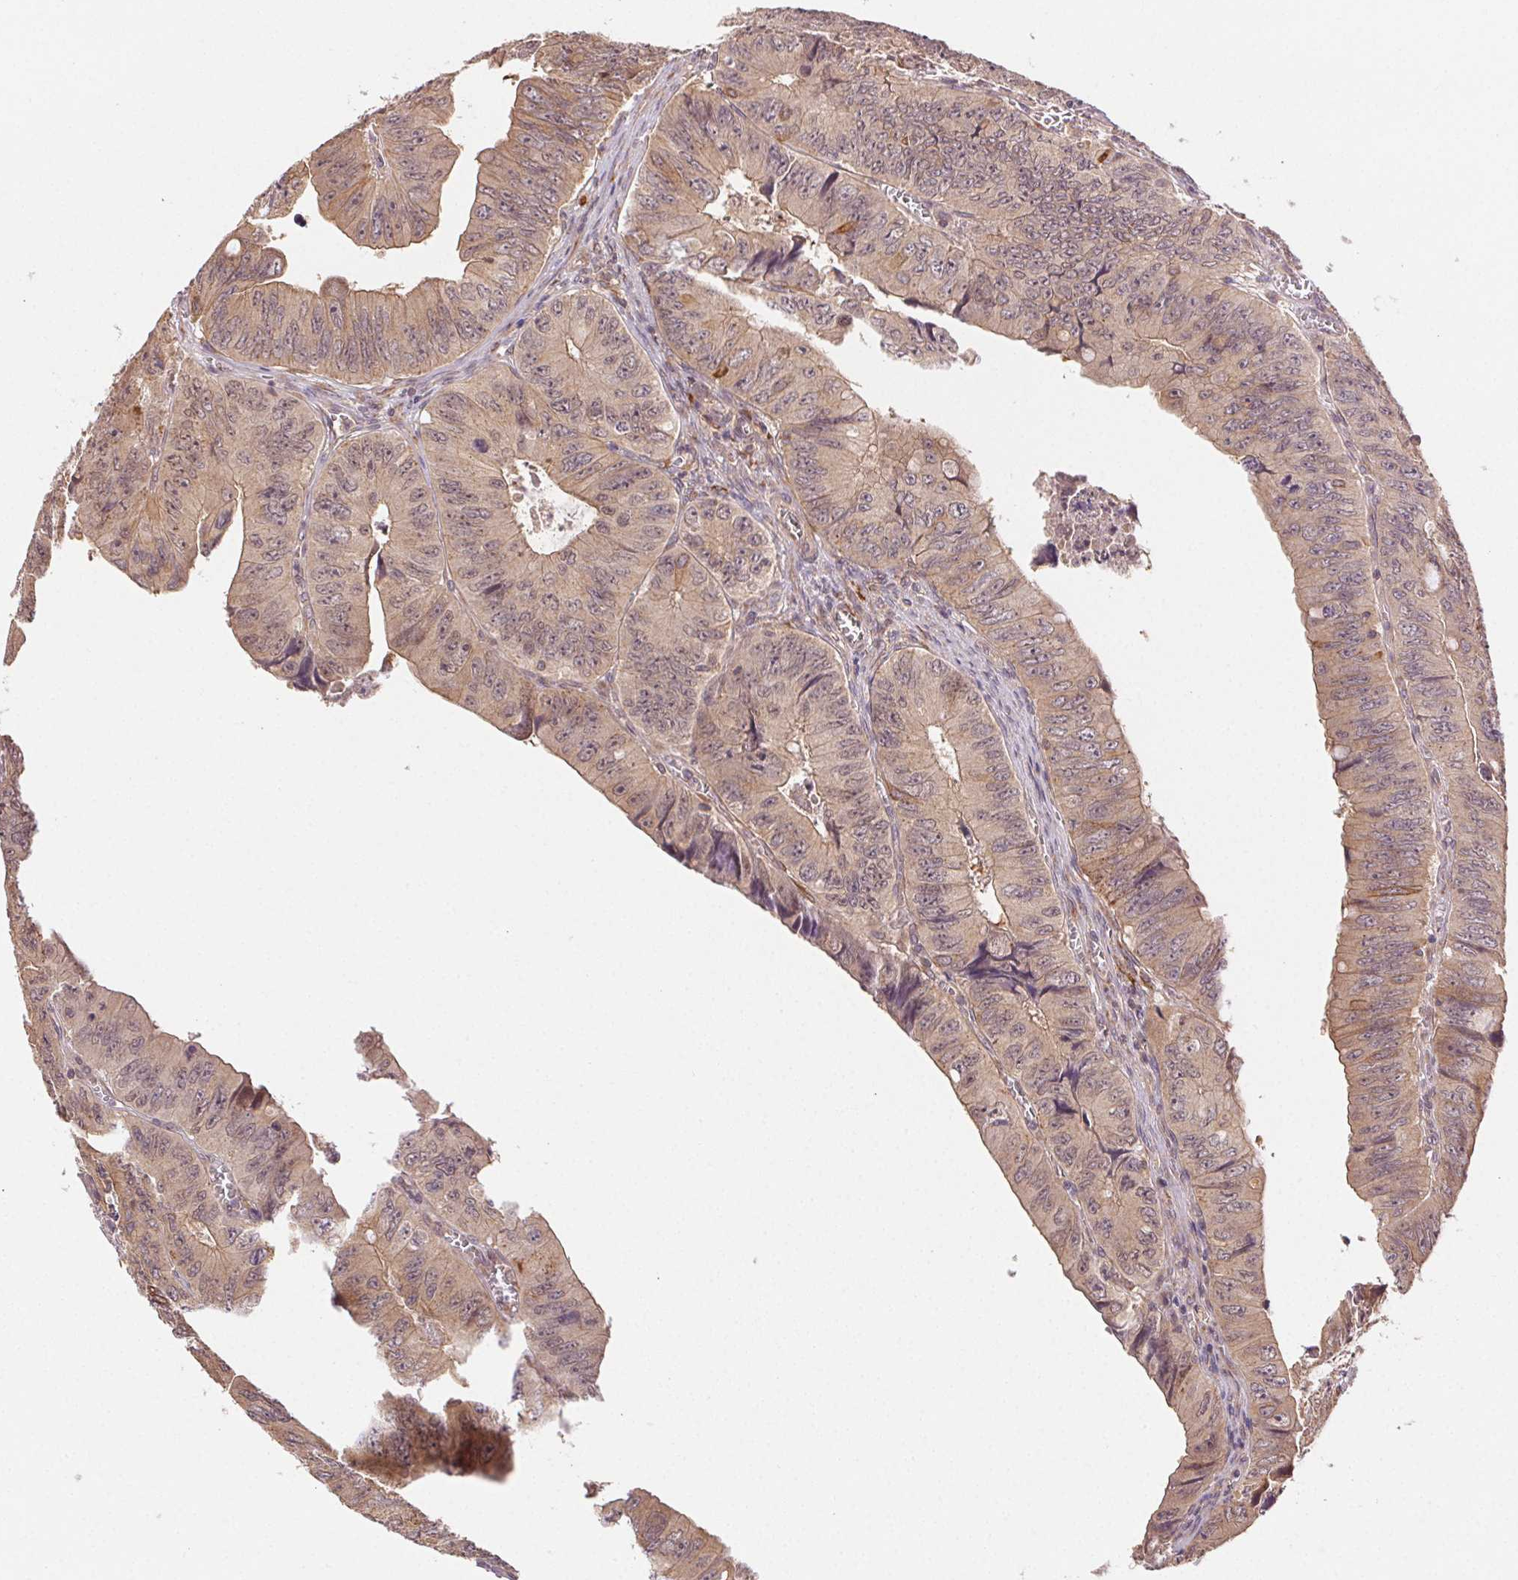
{"staining": {"intensity": "moderate", "quantity": ">75%", "location": "cytoplasmic/membranous"}, "tissue": "colorectal cancer", "cell_type": "Tumor cells", "image_type": "cancer", "snomed": [{"axis": "morphology", "description": "Adenocarcinoma, NOS"}, {"axis": "topography", "description": "Colon"}], "caption": "This histopathology image demonstrates immunohistochemistry staining of colorectal cancer (adenocarcinoma), with medium moderate cytoplasmic/membranous positivity in about >75% of tumor cells.", "gene": "KLHL15", "patient": {"sex": "female", "age": 84}}